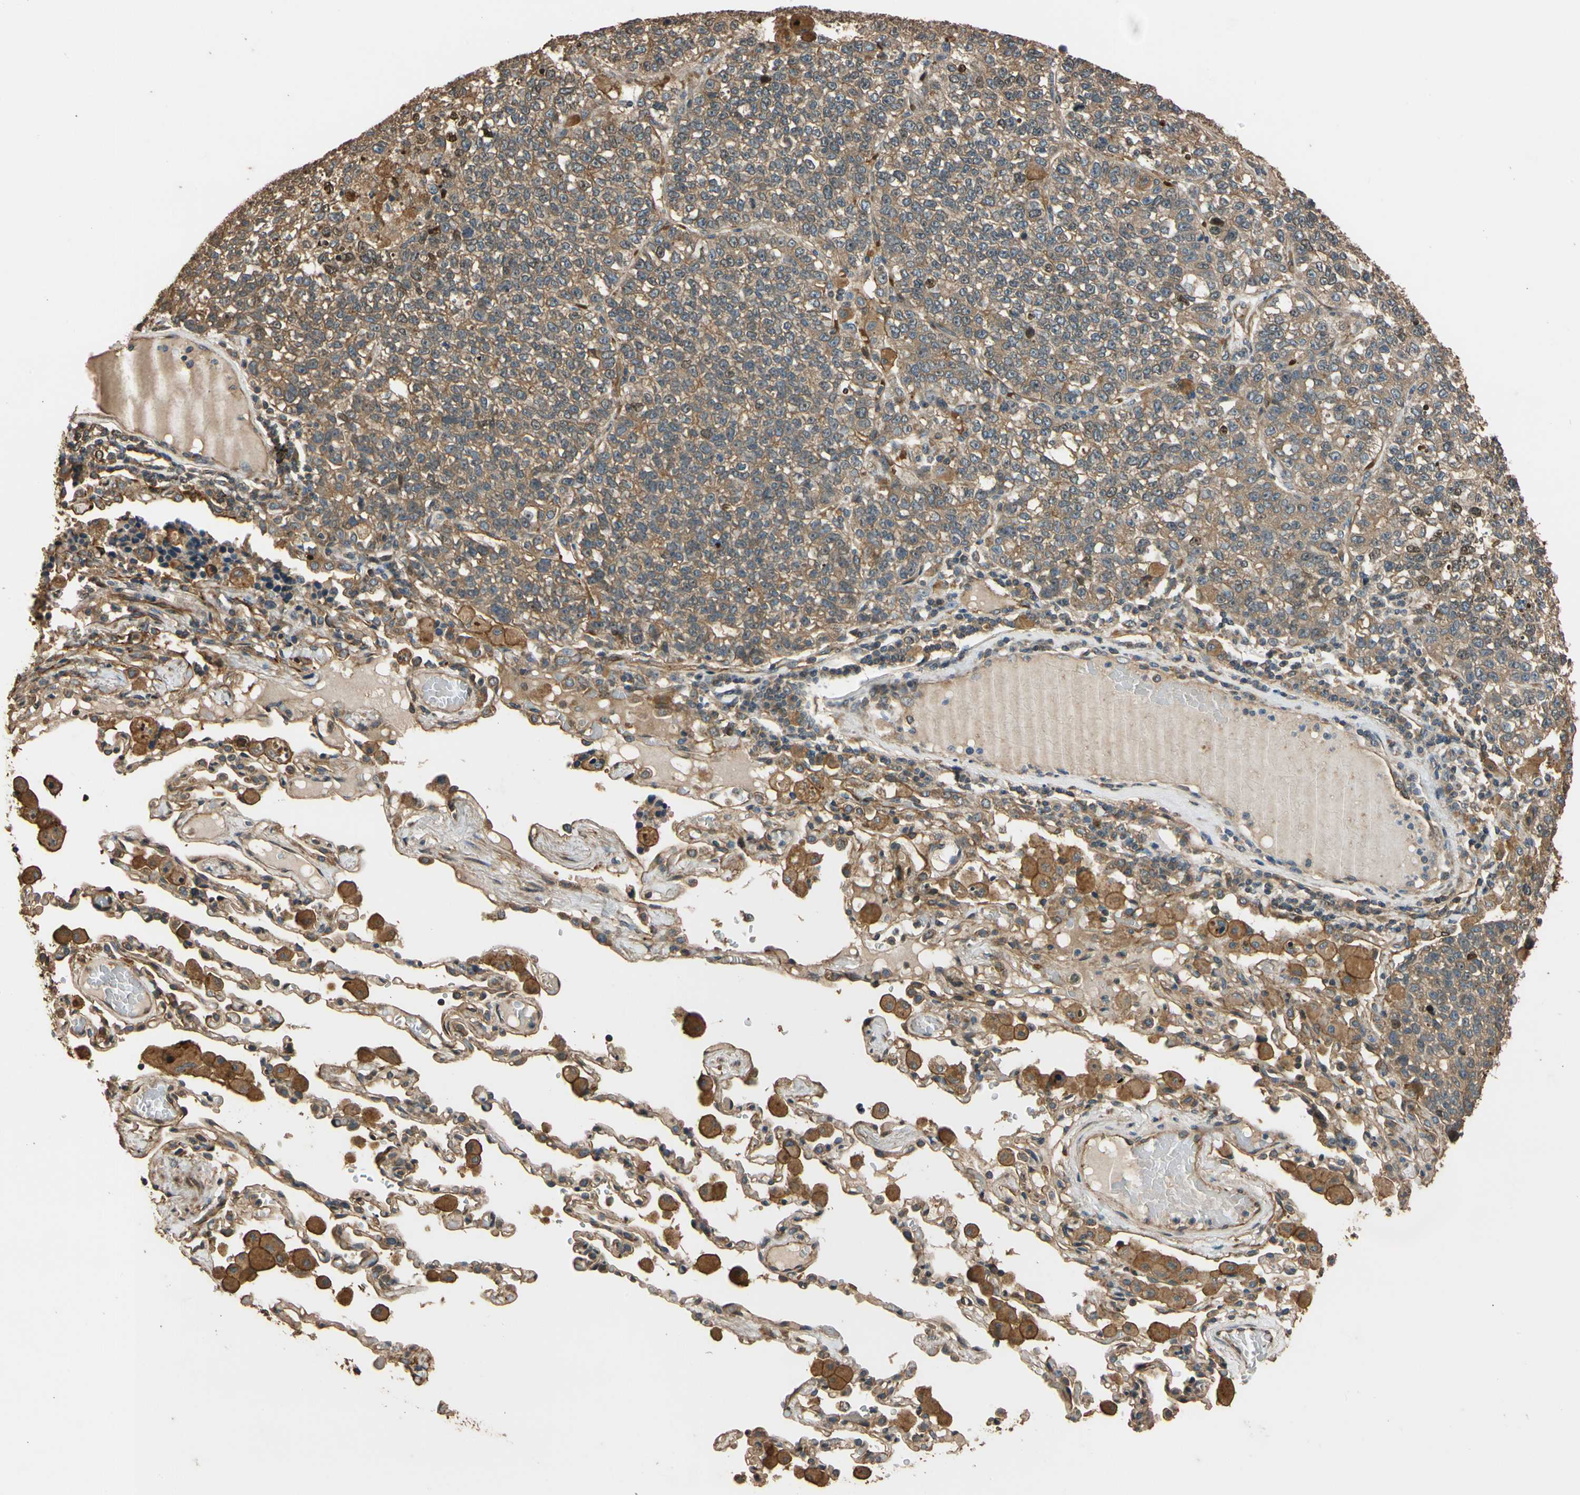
{"staining": {"intensity": "moderate", "quantity": "25%-75%", "location": "cytoplasmic/membranous,nuclear"}, "tissue": "lung cancer", "cell_type": "Tumor cells", "image_type": "cancer", "snomed": [{"axis": "morphology", "description": "Adenocarcinoma, NOS"}, {"axis": "topography", "description": "Lung"}], "caption": "The immunohistochemical stain shows moderate cytoplasmic/membranous and nuclear staining in tumor cells of lung adenocarcinoma tissue.", "gene": "MGRN1", "patient": {"sex": "male", "age": 49}}